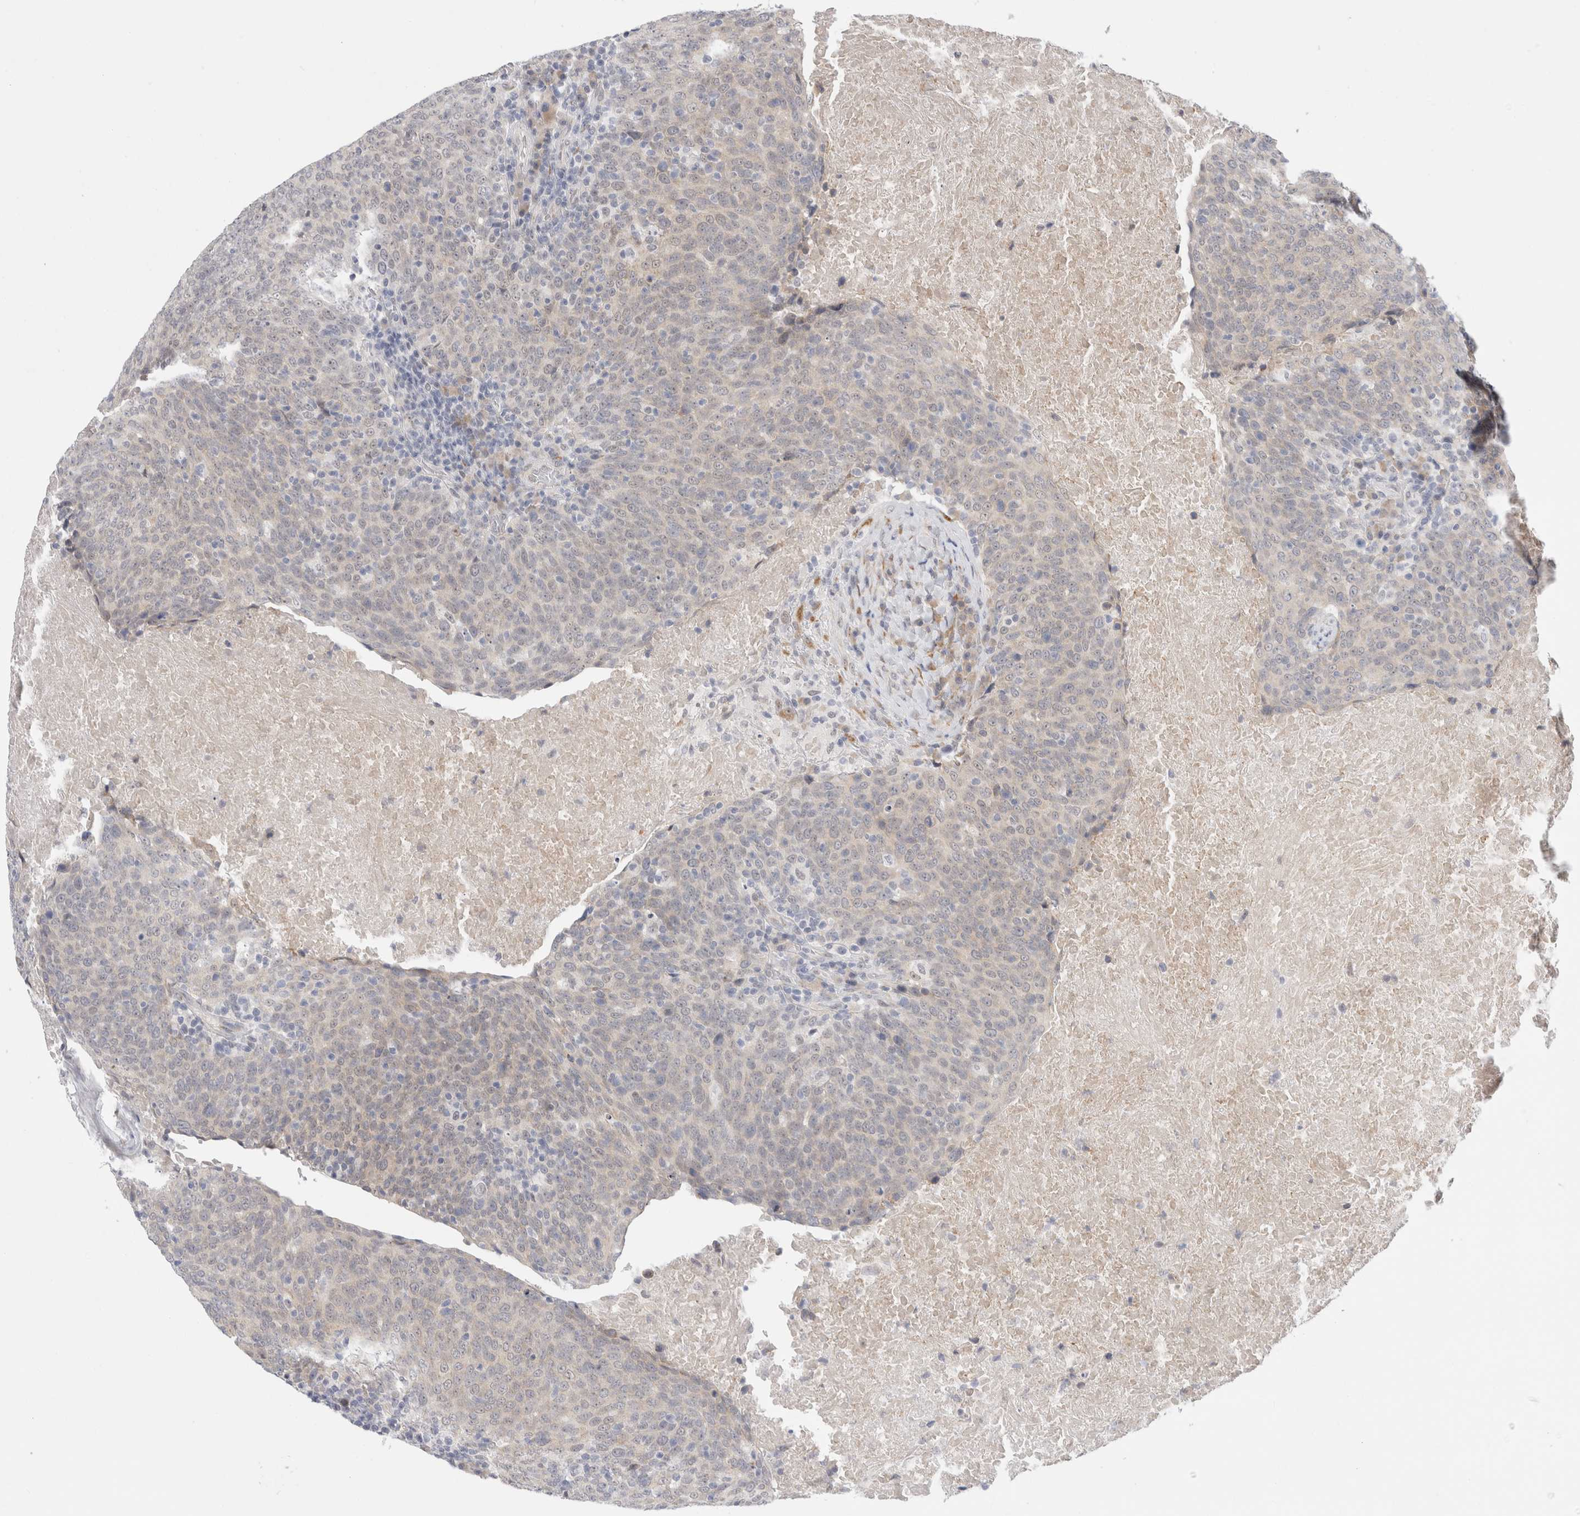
{"staining": {"intensity": "weak", "quantity": "<25%", "location": "cytoplasmic/membranous"}, "tissue": "head and neck cancer", "cell_type": "Tumor cells", "image_type": "cancer", "snomed": [{"axis": "morphology", "description": "Squamous cell carcinoma, NOS"}, {"axis": "morphology", "description": "Squamous cell carcinoma, metastatic, NOS"}, {"axis": "topography", "description": "Lymph node"}, {"axis": "topography", "description": "Head-Neck"}], "caption": "The micrograph demonstrates no significant staining in tumor cells of head and neck metastatic squamous cell carcinoma. (DAB immunohistochemistry visualized using brightfield microscopy, high magnification).", "gene": "TRMT1L", "patient": {"sex": "male", "age": 62}}